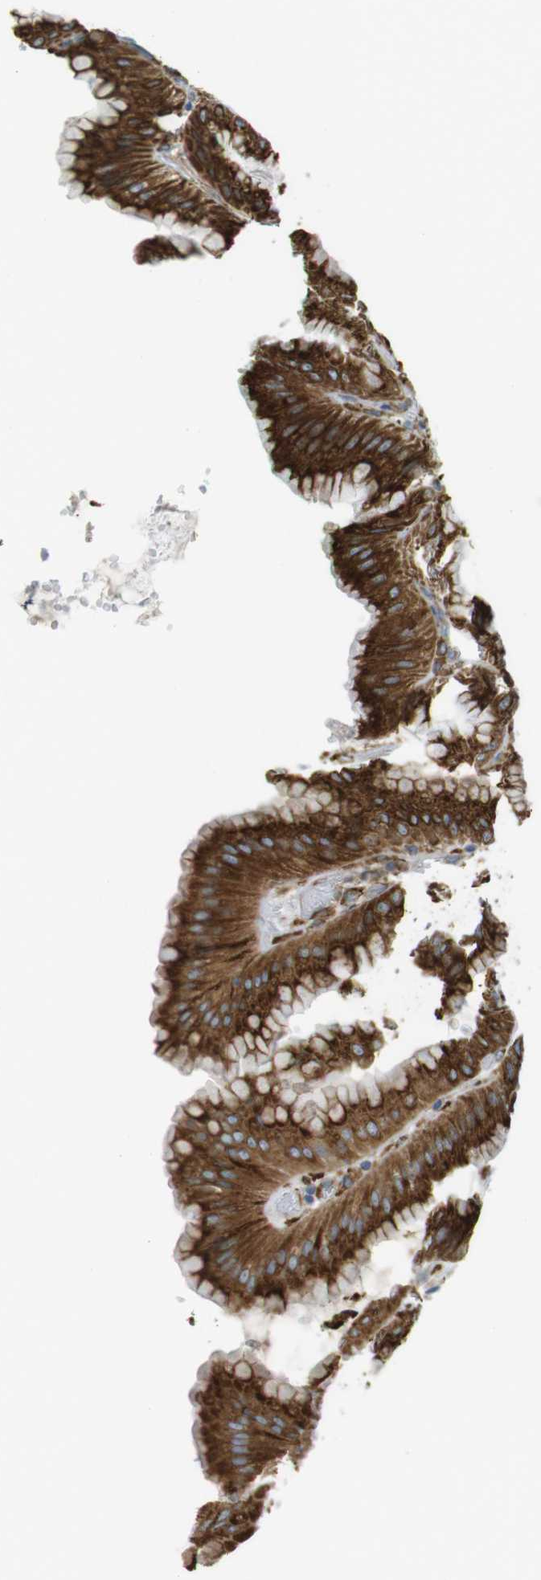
{"staining": {"intensity": "strong", "quantity": ">75%", "location": "cytoplasmic/membranous"}, "tissue": "stomach", "cell_type": "Glandular cells", "image_type": "normal", "snomed": [{"axis": "morphology", "description": "Normal tissue, NOS"}, {"axis": "topography", "description": "Stomach, lower"}], "caption": "Brown immunohistochemical staining in benign human stomach exhibits strong cytoplasmic/membranous staining in about >75% of glandular cells. Nuclei are stained in blue.", "gene": "MBOAT2", "patient": {"sex": "male", "age": 71}}